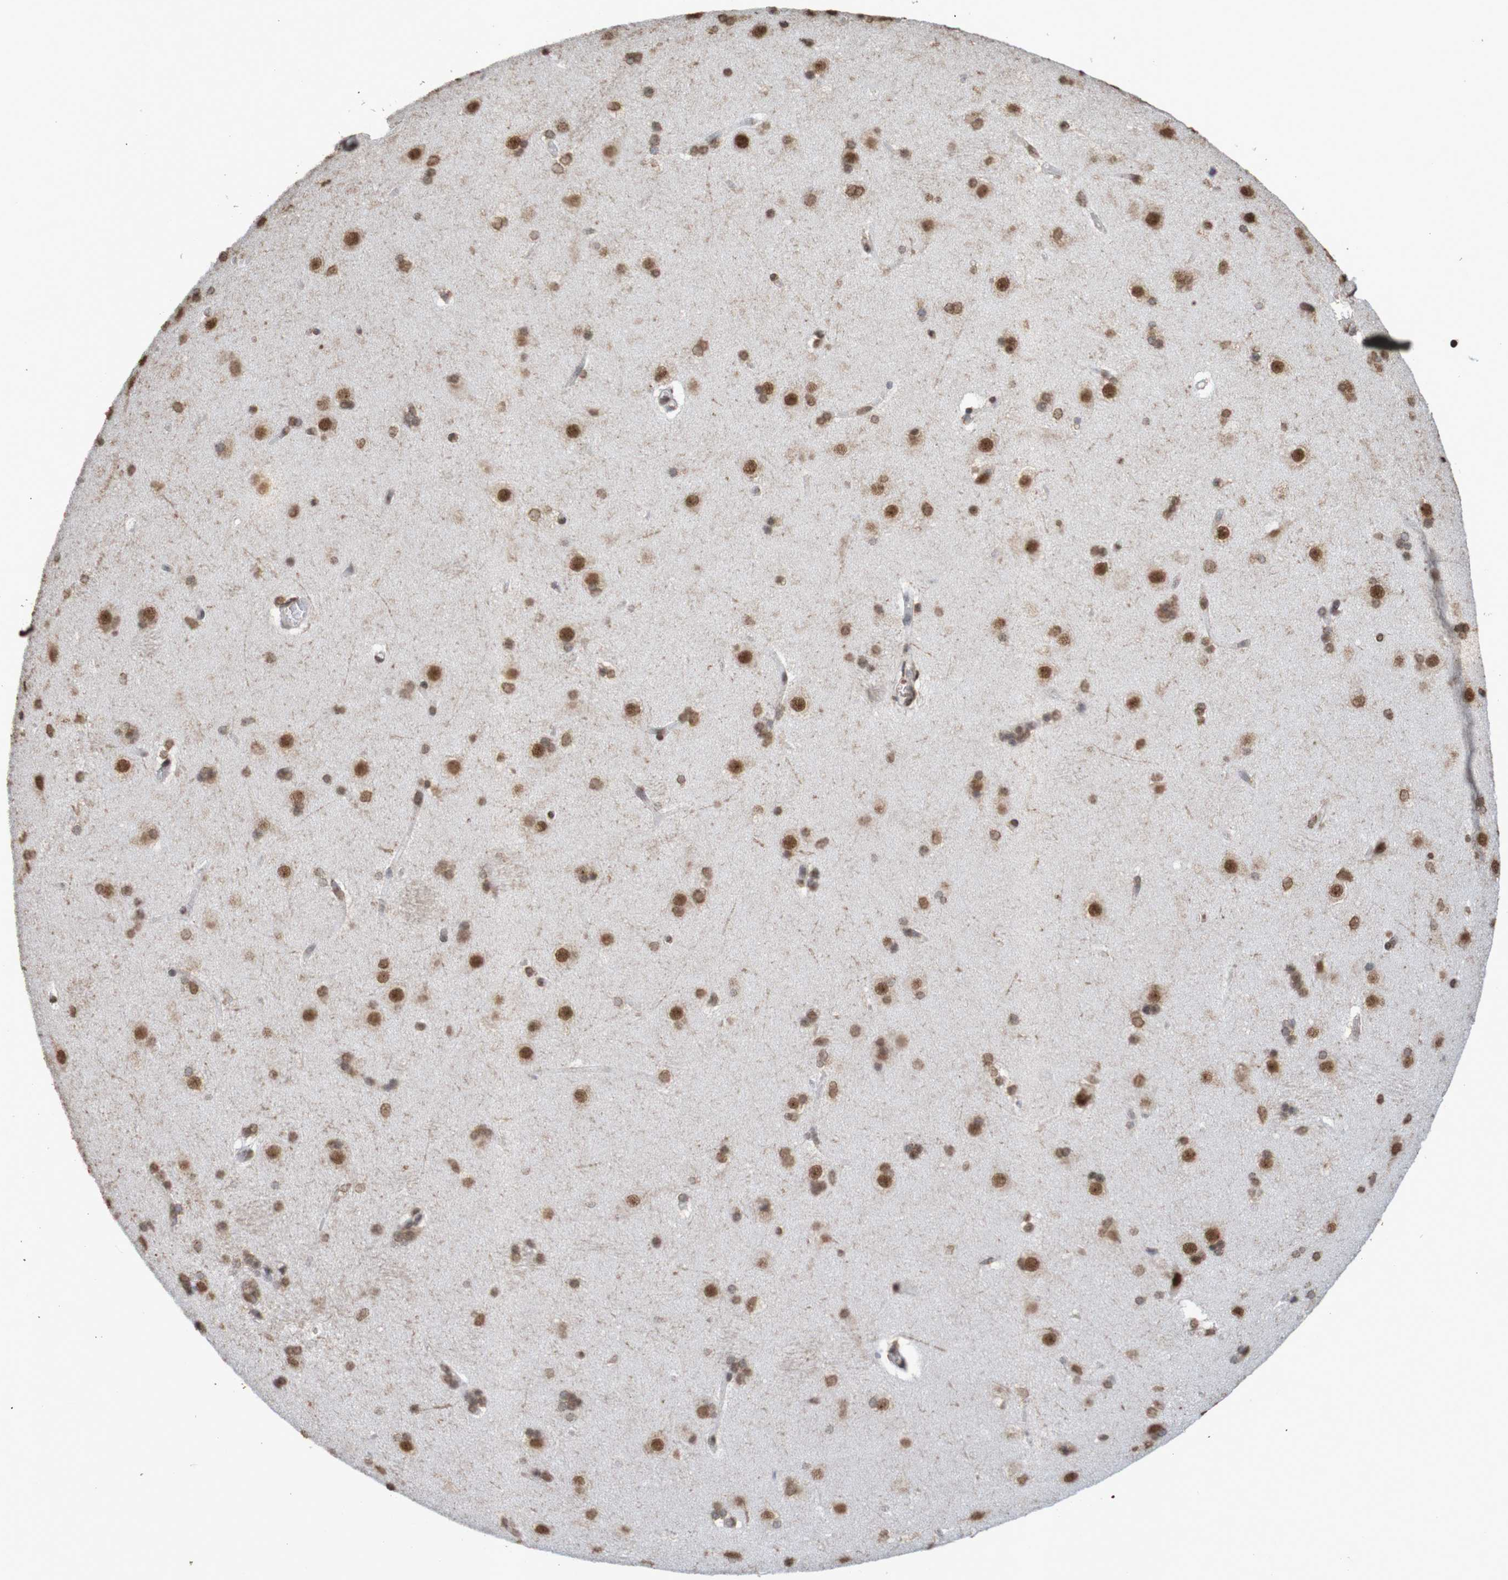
{"staining": {"intensity": "weak", "quantity": "25%-75%", "location": "nuclear"}, "tissue": "caudate", "cell_type": "Glial cells", "image_type": "normal", "snomed": [{"axis": "morphology", "description": "Normal tissue, NOS"}, {"axis": "topography", "description": "Lateral ventricle wall"}], "caption": "Immunohistochemistry (IHC) (DAB (3,3'-diaminobenzidine)) staining of normal caudate exhibits weak nuclear protein staining in about 25%-75% of glial cells. The protein is shown in brown color, while the nuclei are stained blue.", "gene": "GFI1", "patient": {"sex": "female", "age": 19}}